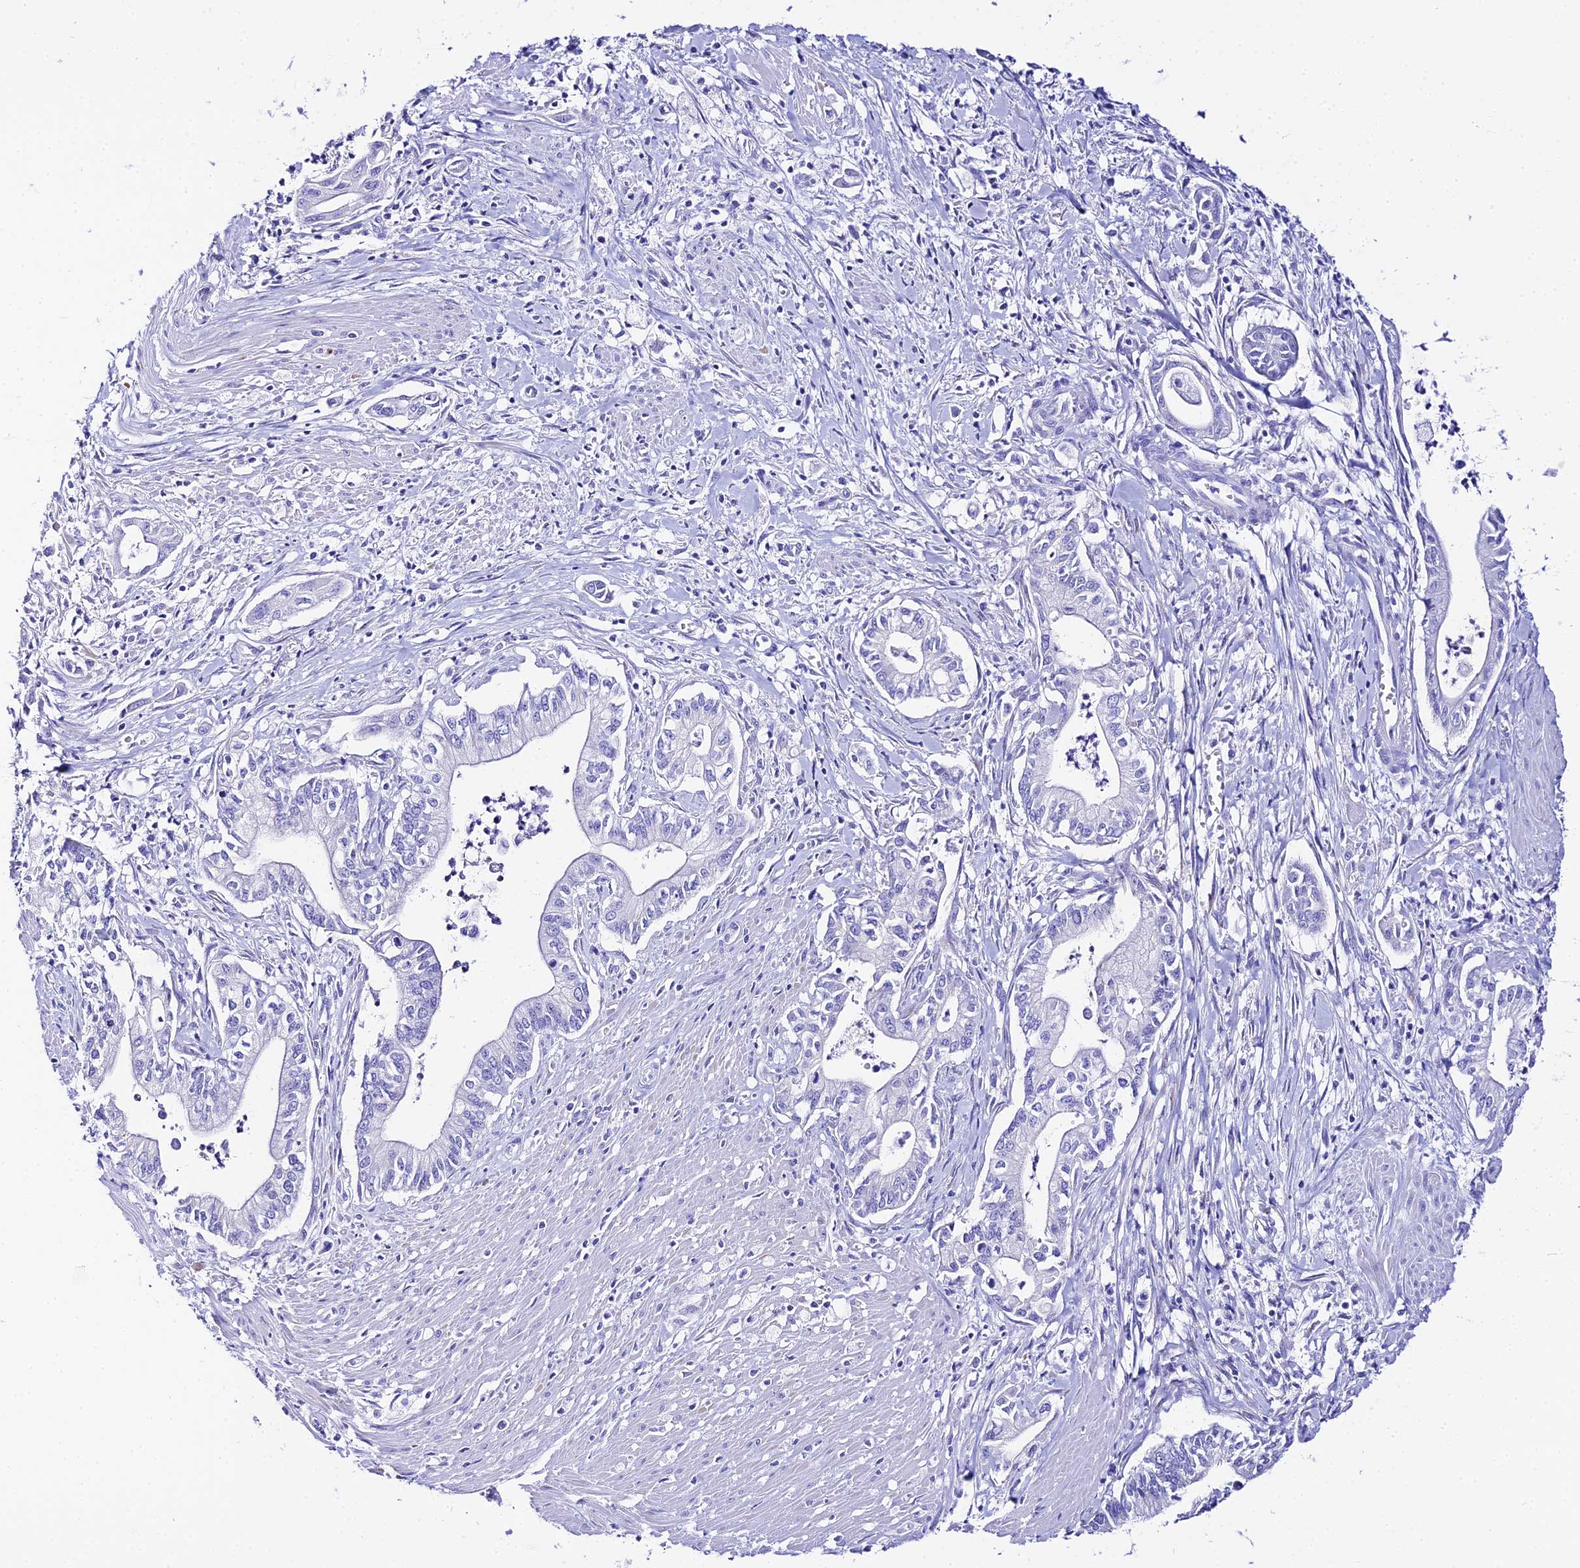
{"staining": {"intensity": "negative", "quantity": "none", "location": "none"}, "tissue": "pancreatic cancer", "cell_type": "Tumor cells", "image_type": "cancer", "snomed": [{"axis": "morphology", "description": "Adenocarcinoma, NOS"}, {"axis": "topography", "description": "Pancreas"}], "caption": "Immunohistochemical staining of human pancreatic cancer (adenocarcinoma) shows no significant staining in tumor cells.", "gene": "TRMT44", "patient": {"sex": "male", "age": 78}}